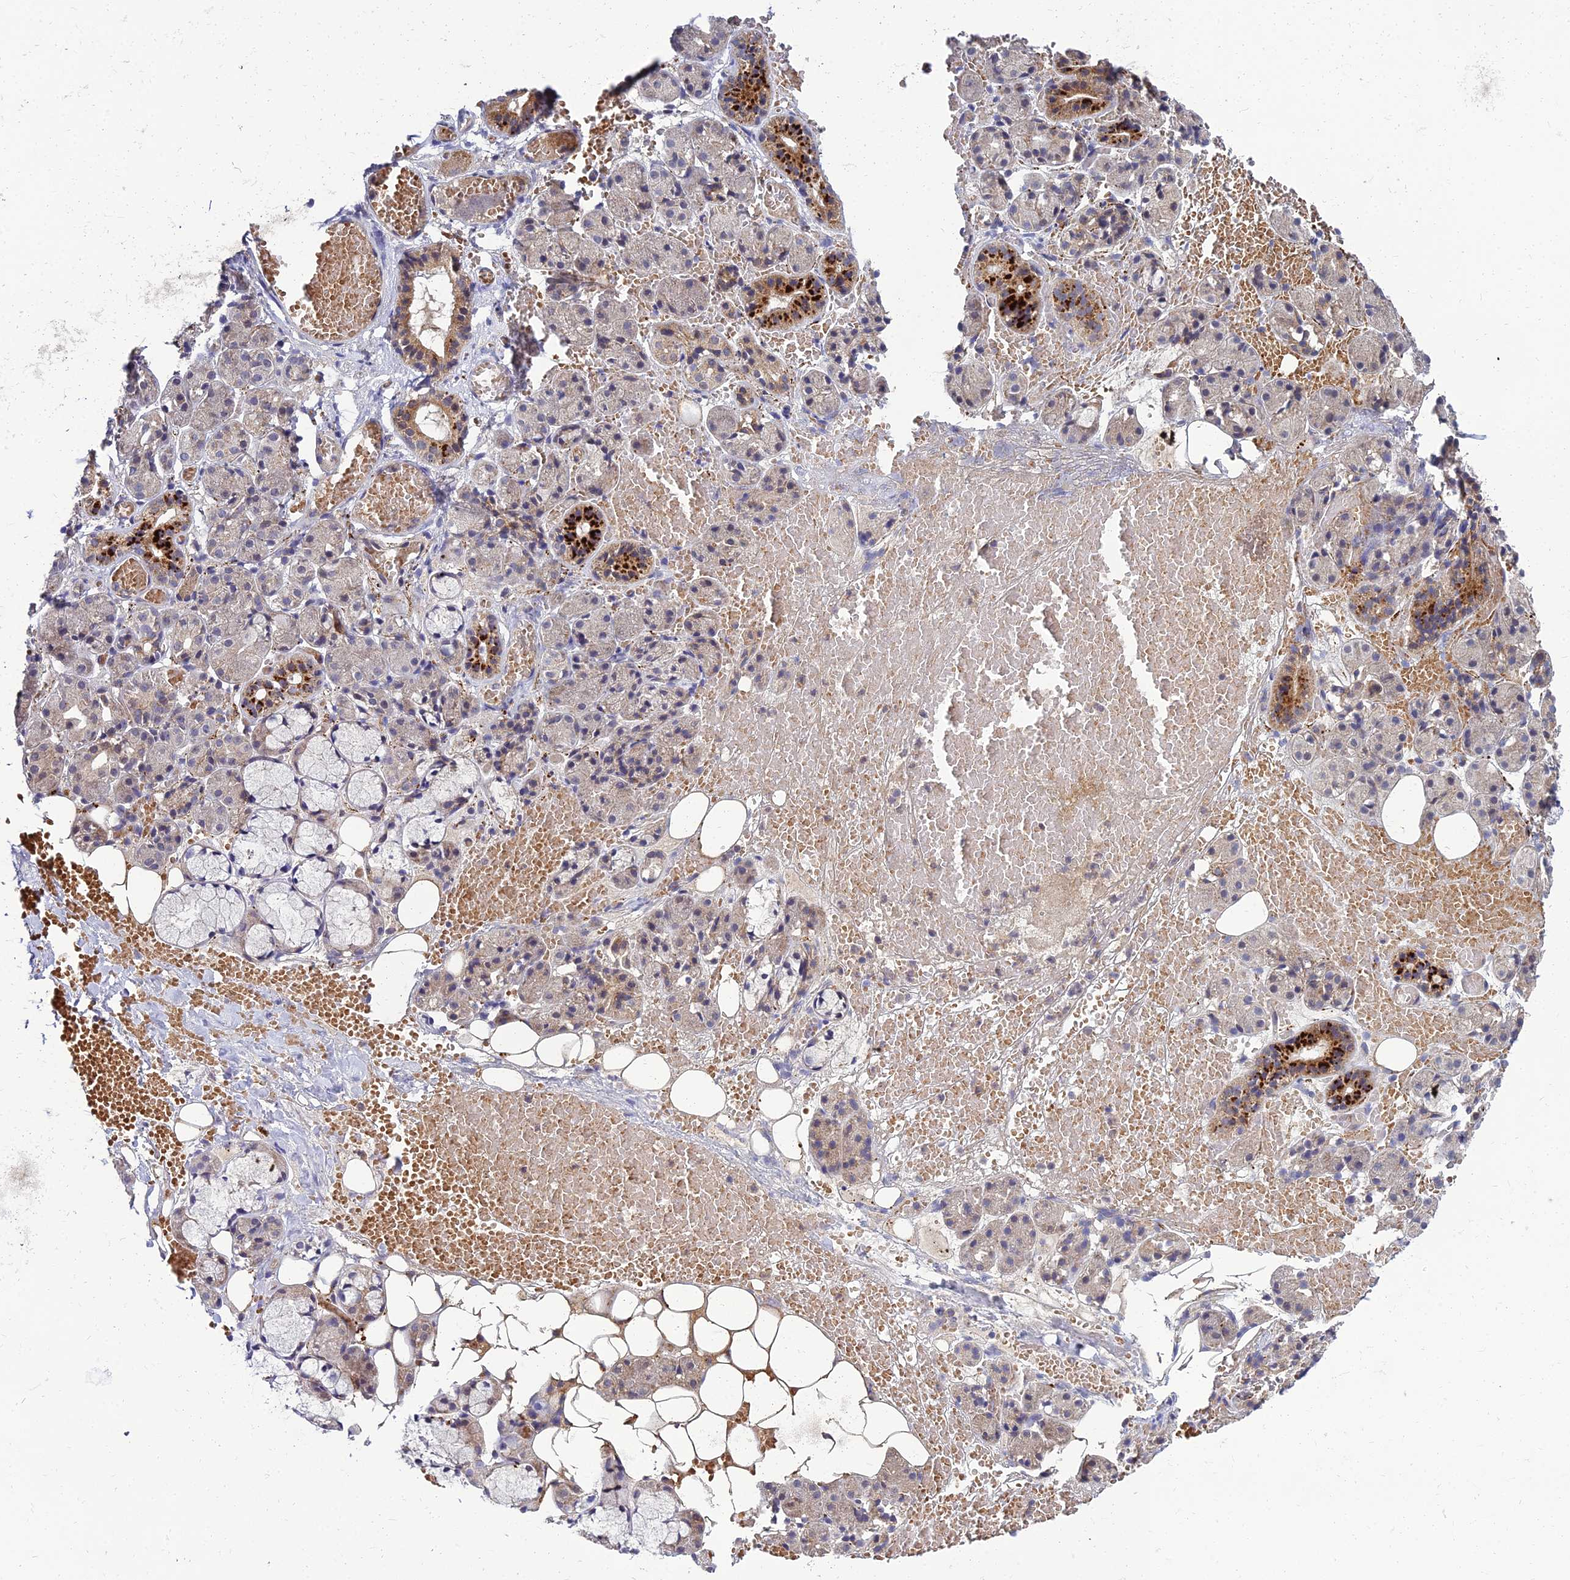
{"staining": {"intensity": "strong", "quantity": "<25%", "location": "cytoplasmic/membranous"}, "tissue": "salivary gland", "cell_type": "Glandular cells", "image_type": "normal", "snomed": [{"axis": "morphology", "description": "Normal tissue, NOS"}, {"axis": "topography", "description": "Salivary gland"}], "caption": "Immunohistochemistry of normal salivary gland exhibits medium levels of strong cytoplasmic/membranous staining in approximately <25% of glandular cells. (Stains: DAB in brown, nuclei in blue, Microscopy: brightfield microscopy at high magnification).", "gene": "NPY", "patient": {"sex": "male", "age": 63}}